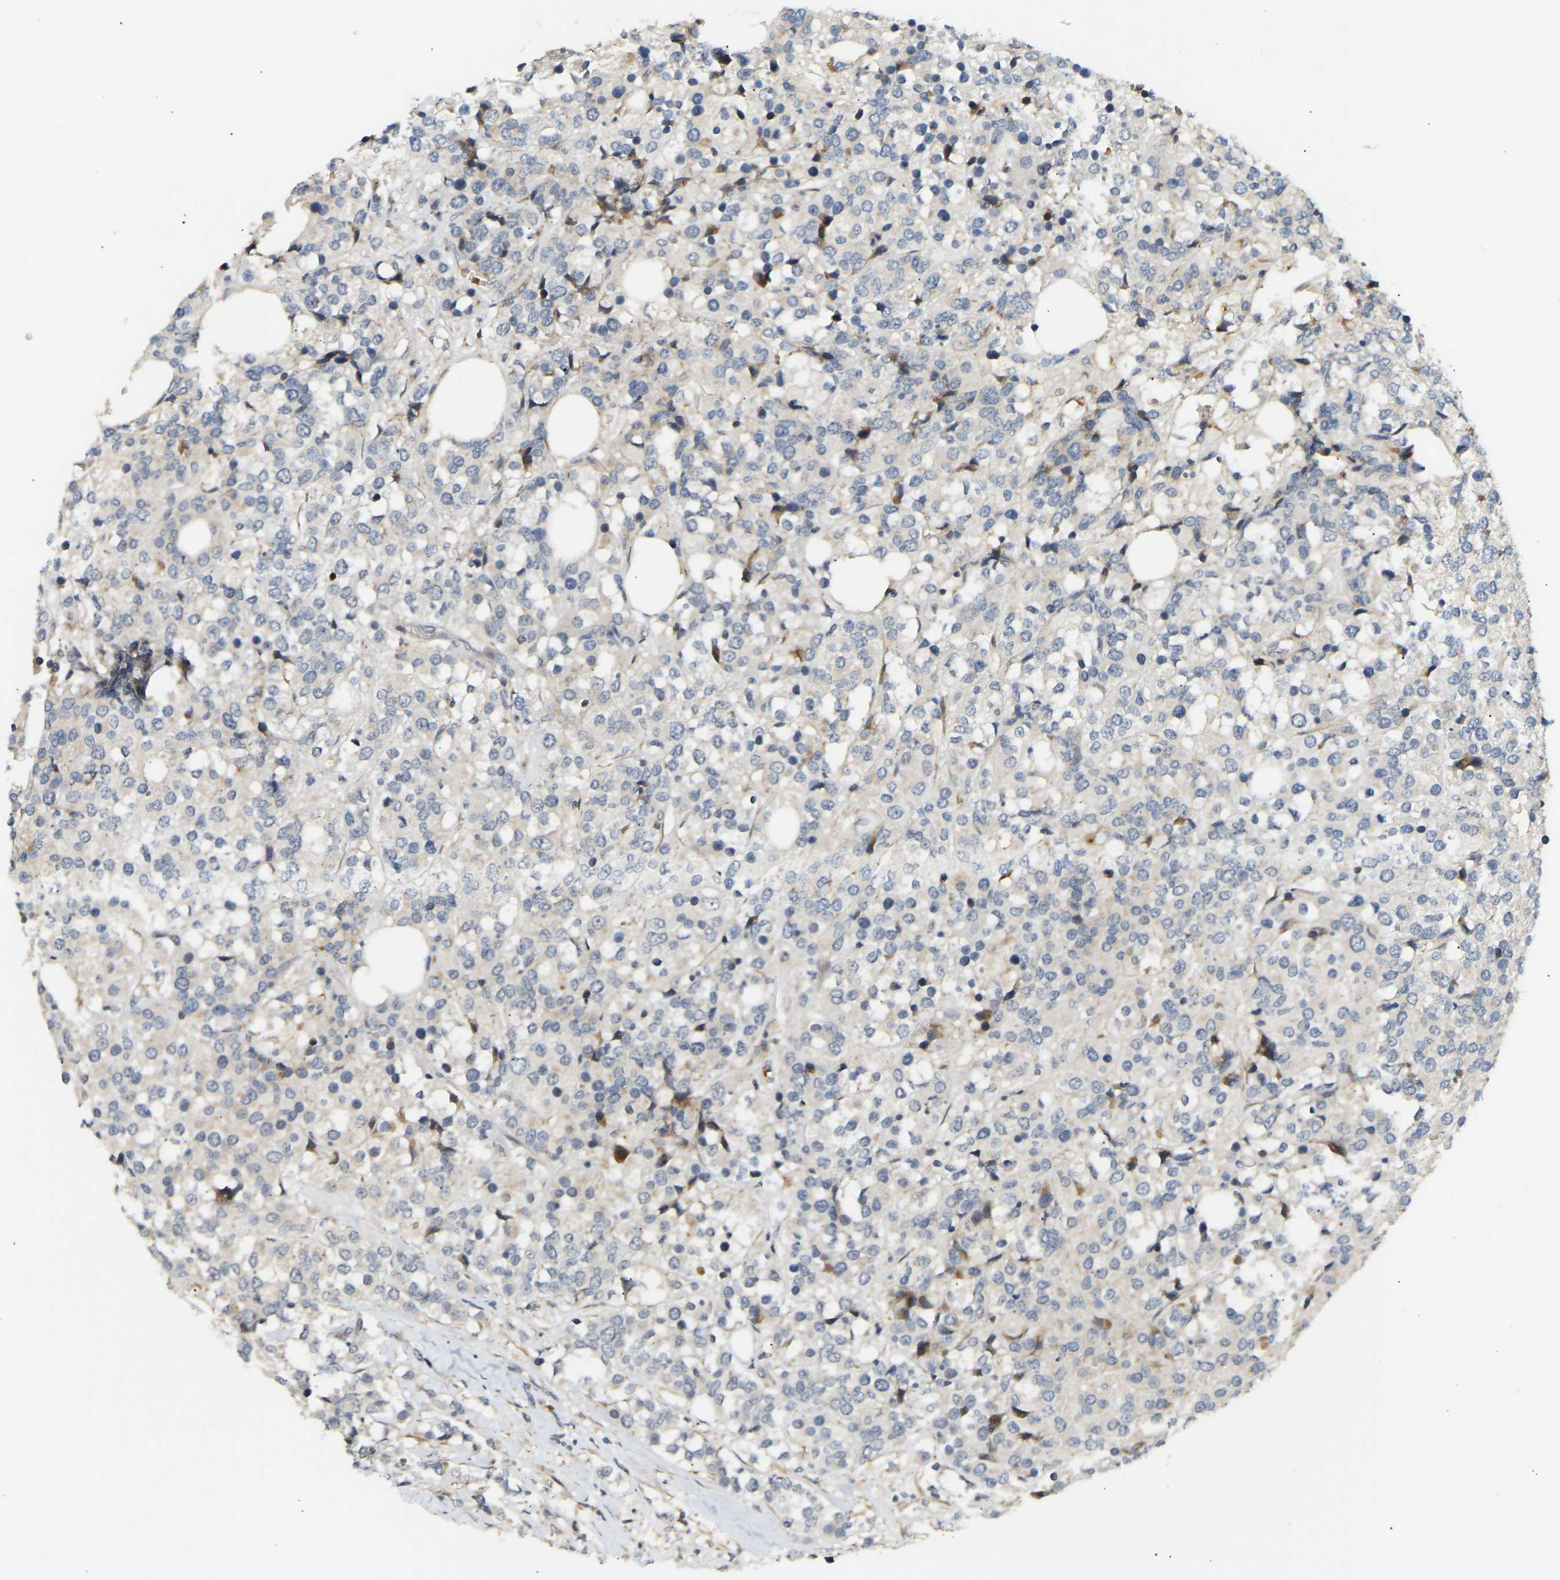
{"staining": {"intensity": "negative", "quantity": "none", "location": "none"}, "tissue": "breast cancer", "cell_type": "Tumor cells", "image_type": "cancer", "snomed": [{"axis": "morphology", "description": "Lobular carcinoma"}, {"axis": "topography", "description": "Breast"}], "caption": "Breast lobular carcinoma was stained to show a protein in brown. There is no significant positivity in tumor cells. The staining was performed using DAB (3,3'-diaminobenzidine) to visualize the protein expression in brown, while the nuclei were stained in blue with hematoxylin (Magnification: 20x).", "gene": "POGLUT2", "patient": {"sex": "female", "age": 59}}